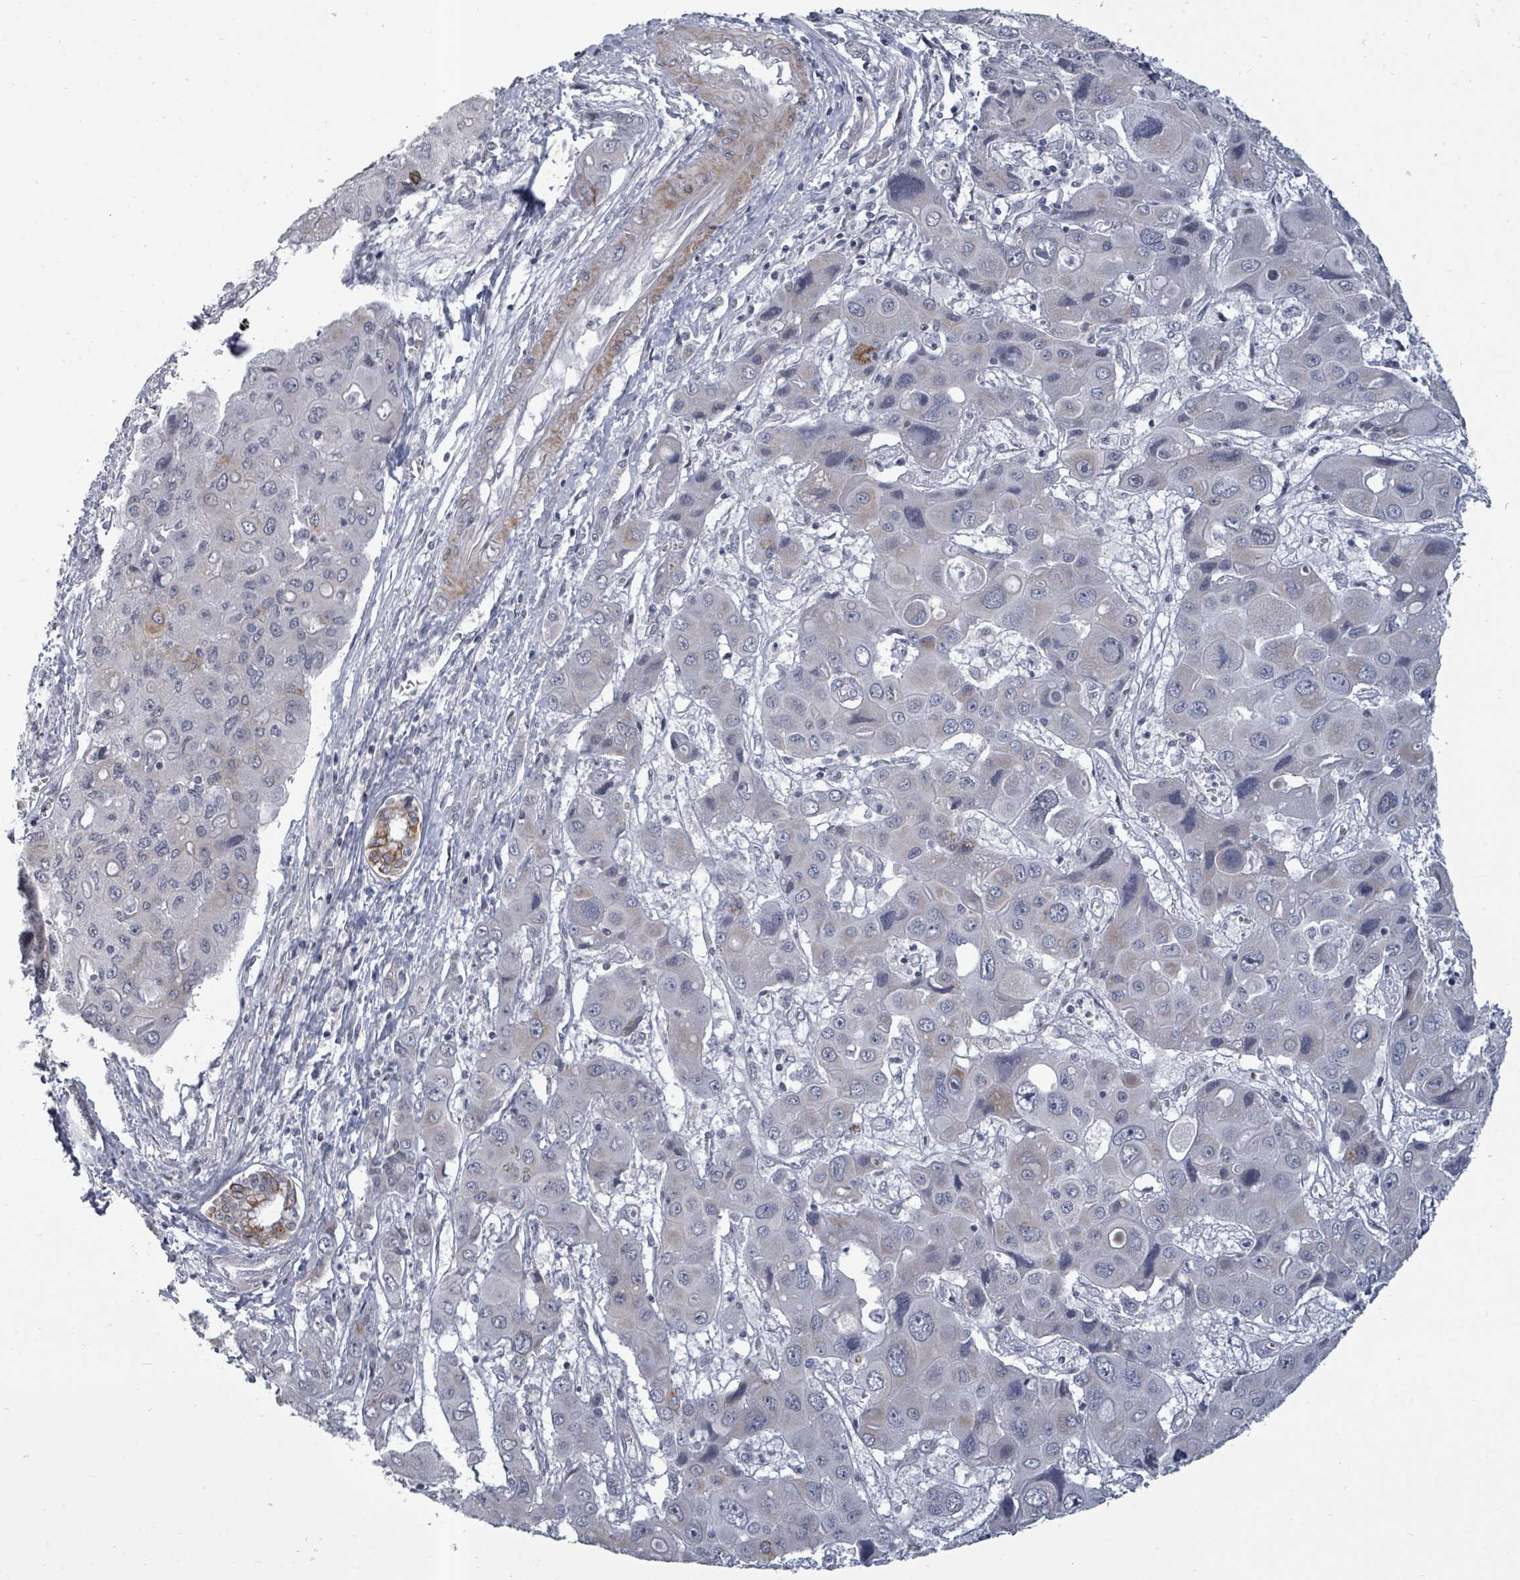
{"staining": {"intensity": "negative", "quantity": "none", "location": "none"}, "tissue": "liver cancer", "cell_type": "Tumor cells", "image_type": "cancer", "snomed": [{"axis": "morphology", "description": "Cholangiocarcinoma"}, {"axis": "topography", "description": "Liver"}], "caption": "Immunohistochemical staining of human liver cholangiocarcinoma demonstrates no significant staining in tumor cells. Nuclei are stained in blue.", "gene": "PTPN20", "patient": {"sex": "male", "age": 67}}